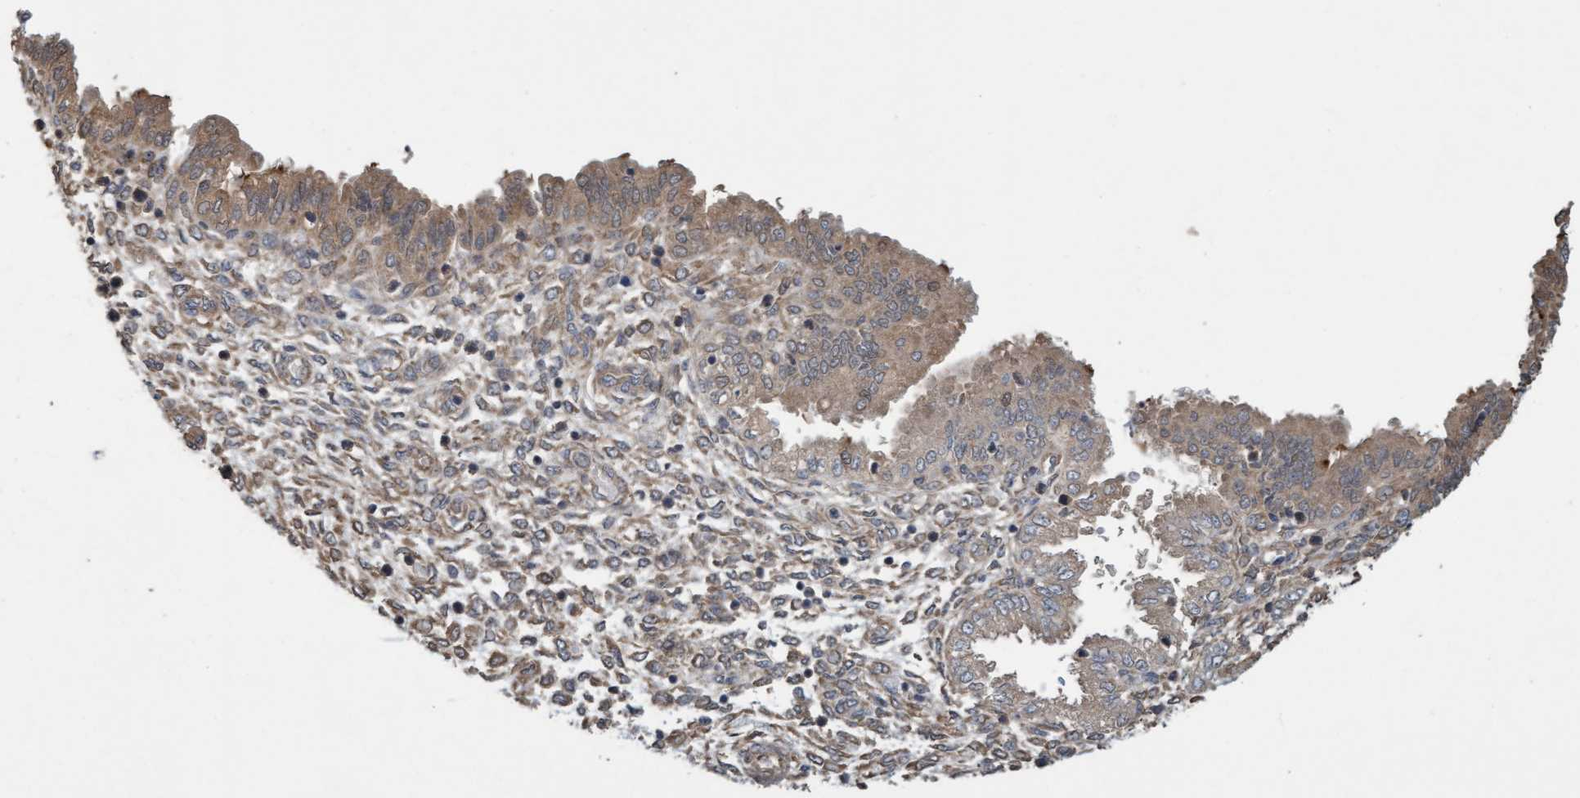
{"staining": {"intensity": "weak", "quantity": "<25%", "location": "cytoplasmic/membranous"}, "tissue": "endometrium", "cell_type": "Cells in endometrial stroma", "image_type": "normal", "snomed": [{"axis": "morphology", "description": "Normal tissue, NOS"}, {"axis": "topography", "description": "Endometrium"}], "caption": "Immunohistochemistry histopathology image of benign human endometrium stained for a protein (brown), which reveals no expression in cells in endometrial stroma. (Brightfield microscopy of DAB (3,3'-diaminobenzidine) immunohistochemistry at high magnification).", "gene": "CDC42EP4", "patient": {"sex": "female", "age": 33}}